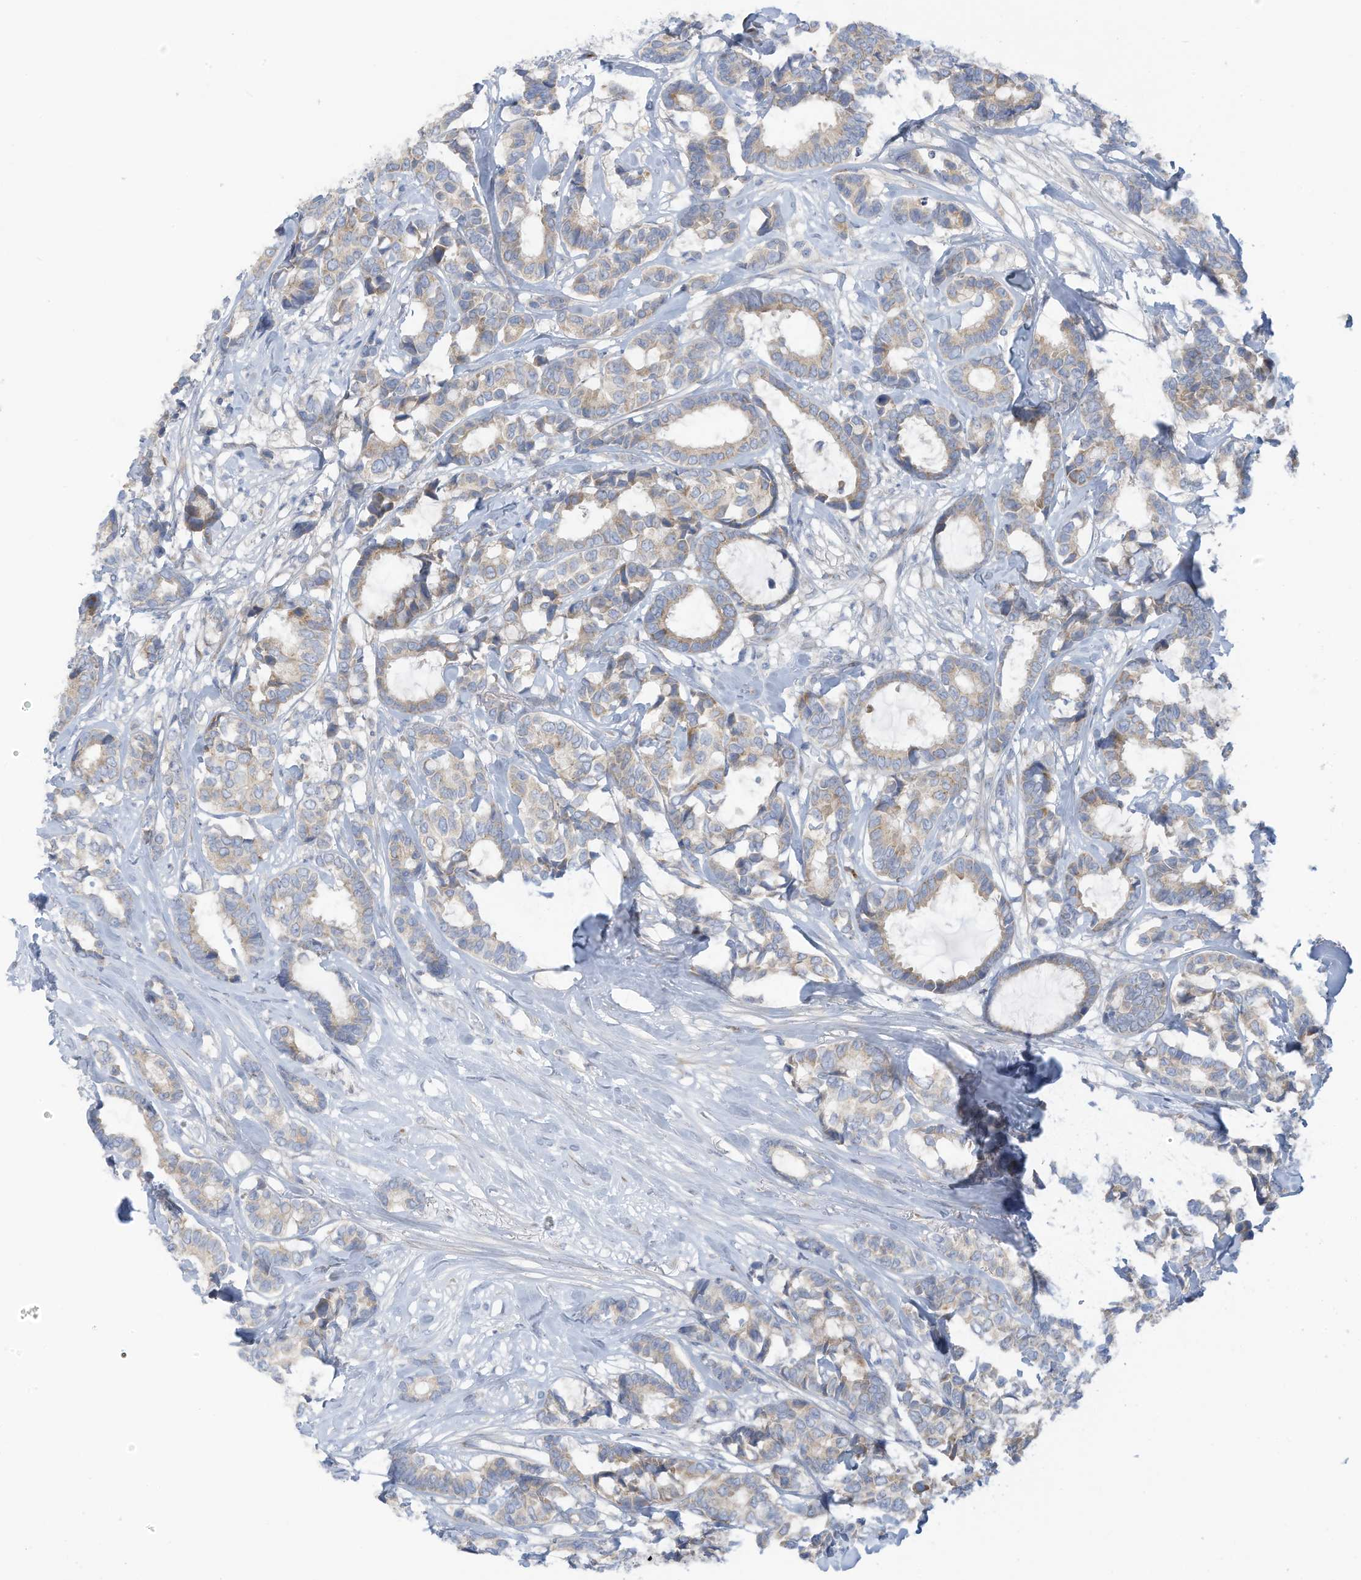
{"staining": {"intensity": "weak", "quantity": ">75%", "location": "cytoplasmic/membranous"}, "tissue": "breast cancer", "cell_type": "Tumor cells", "image_type": "cancer", "snomed": [{"axis": "morphology", "description": "Duct carcinoma"}, {"axis": "topography", "description": "Breast"}], "caption": "DAB immunohistochemical staining of human breast intraductal carcinoma demonstrates weak cytoplasmic/membranous protein staining in about >75% of tumor cells. Nuclei are stained in blue.", "gene": "TRMT2B", "patient": {"sex": "female", "age": 87}}